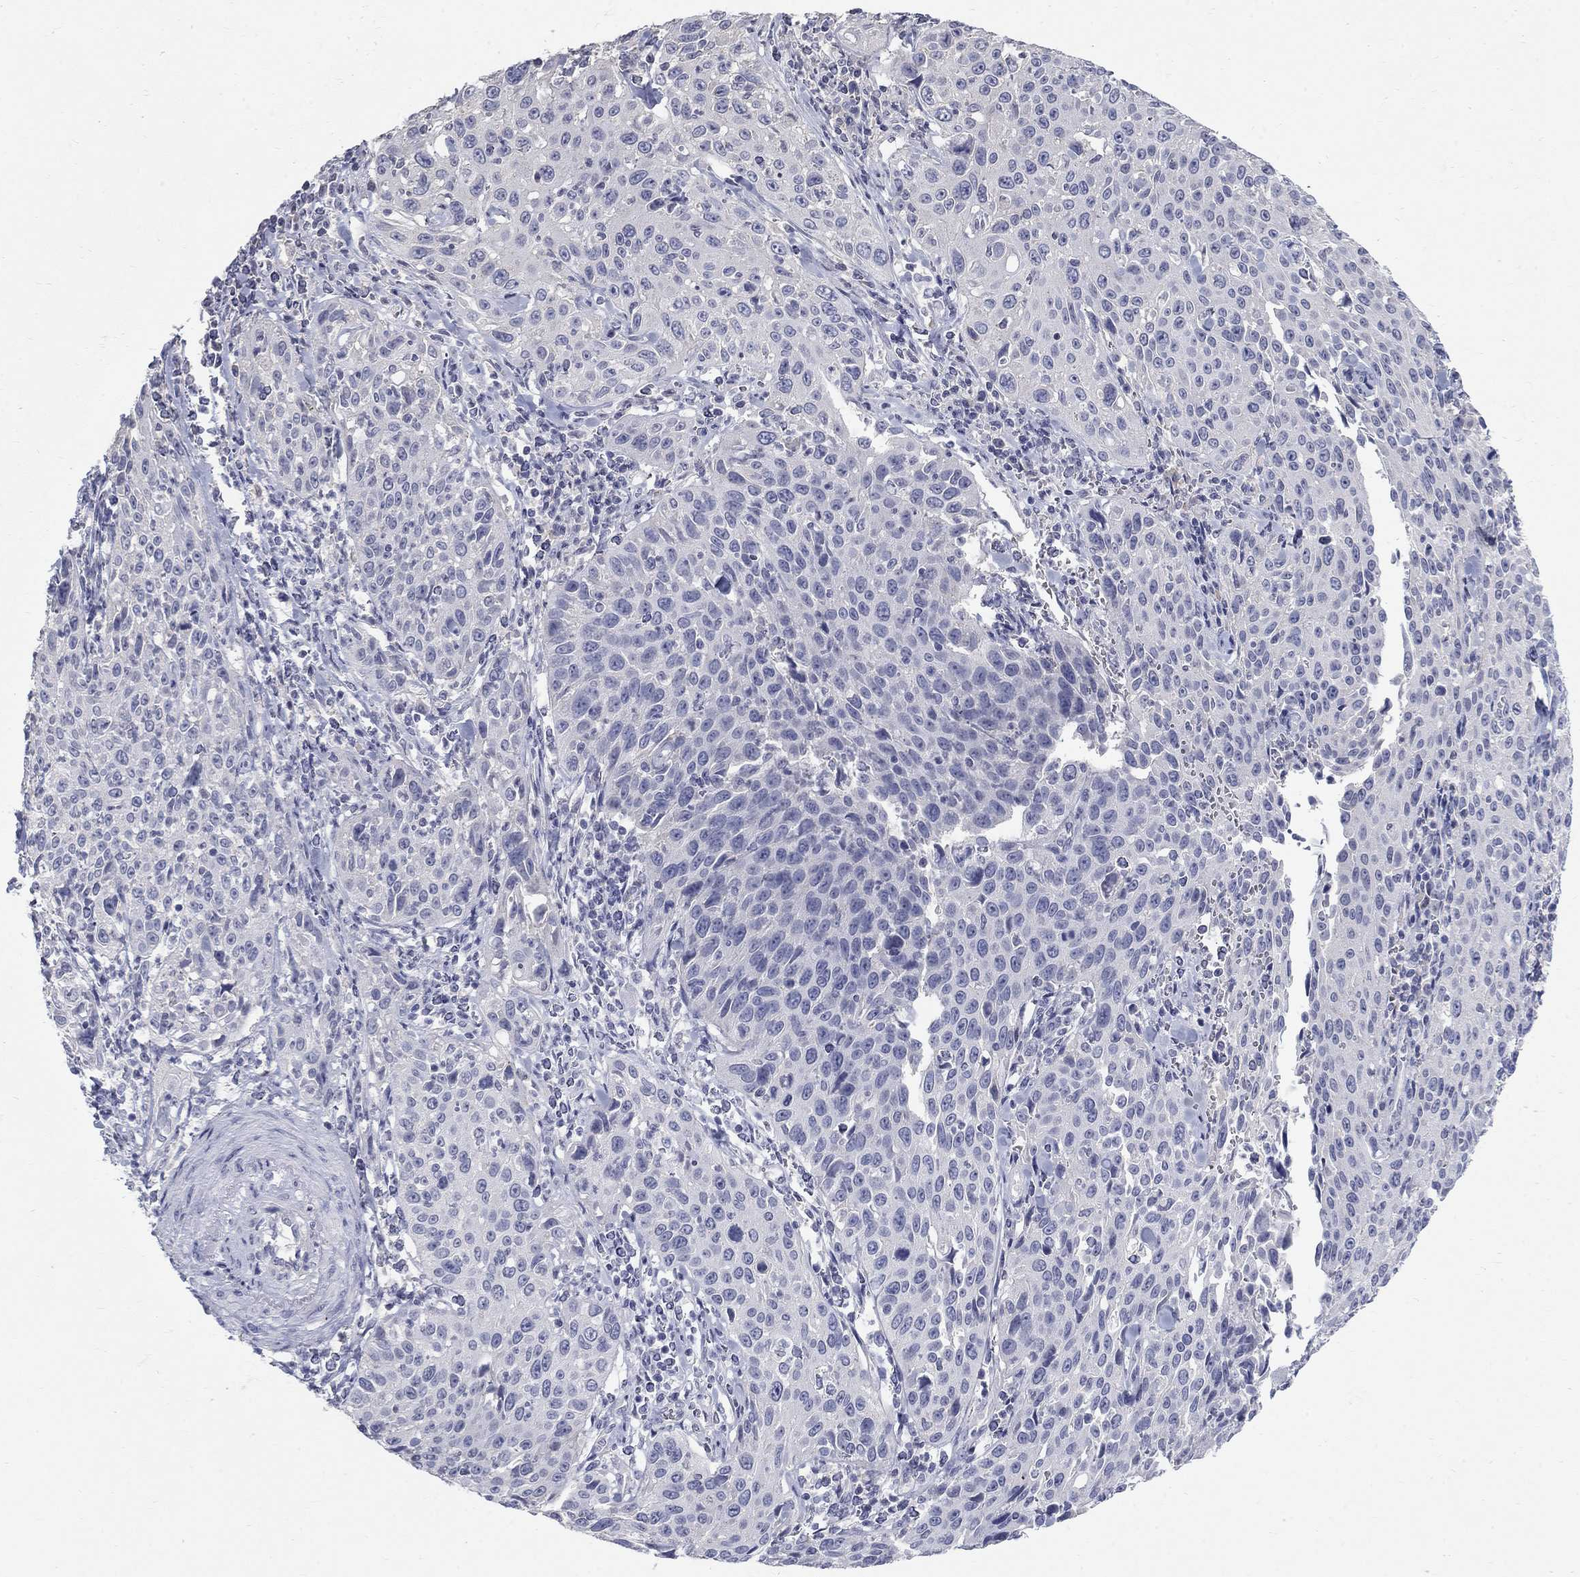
{"staining": {"intensity": "negative", "quantity": "none", "location": "none"}, "tissue": "cervical cancer", "cell_type": "Tumor cells", "image_type": "cancer", "snomed": [{"axis": "morphology", "description": "Squamous cell carcinoma, NOS"}, {"axis": "topography", "description": "Cervix"}], "caption": "Immunohistochemistry histopathology image of human cervical cancer stained for a protein (brown), which displays no expression in tumor cells. The staining was performed using DAB to visualize the protein expression in brown, while the nuclei were stained in blue with hematoxylin (Magnification: 20x).", "gene": "PTH1R", "patient": {"sex": "female", "age": 26}}